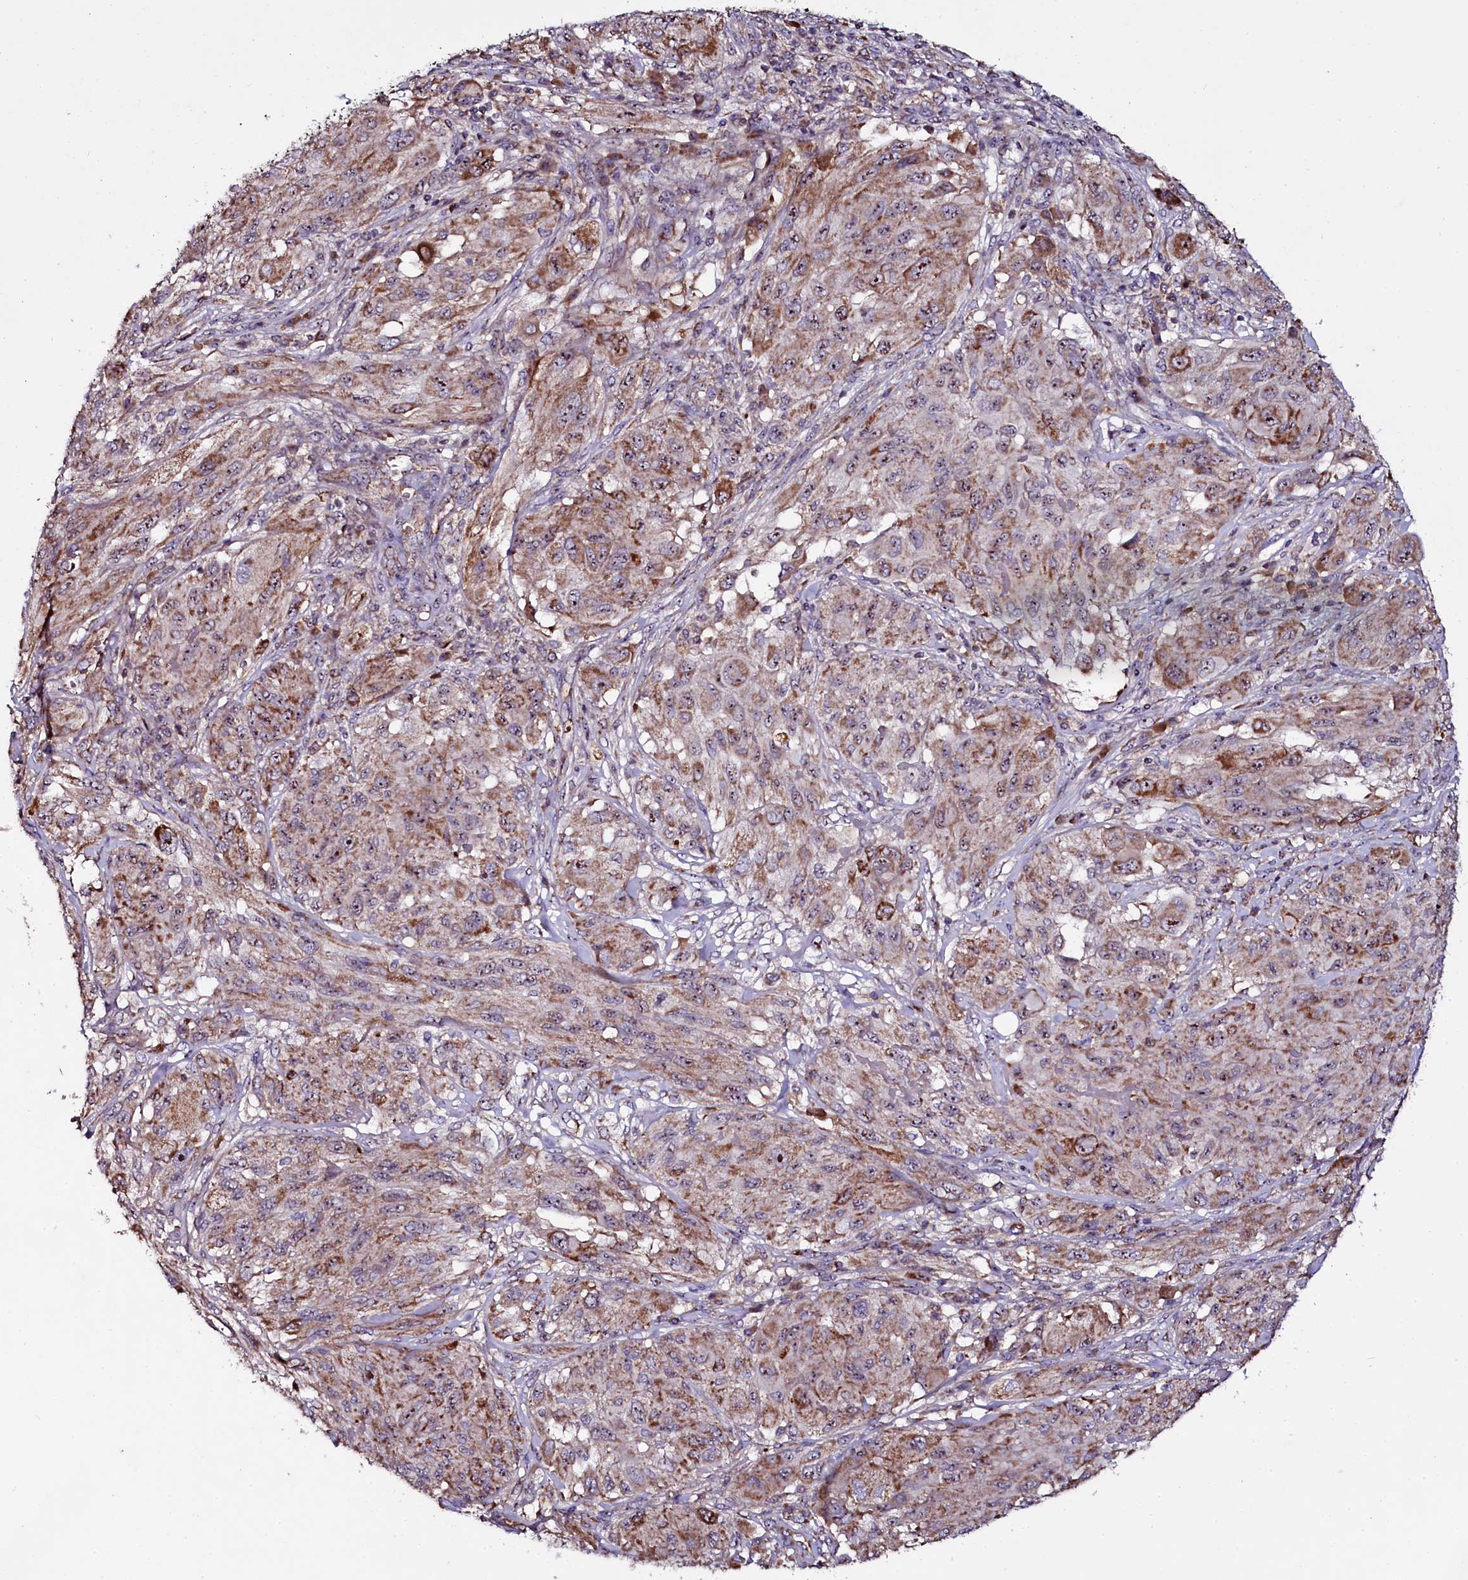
{"staining": {"intensity": "moderate", "quantity": ">75%", "location": "cytoplasmic/membranous,nuclear"}, "tissue": "melanoma", "cell_type": "Tumor cells", "image_type": "cancer", "snomed": [{"axis": "morphology", "description": "Malignant melanoma, NOS"}, {"axis": "topography", "description": "Skin"}], "caption": "Malignant melanoma was stained to show a protein in brown. There is medium levels of moderate cytoplasmic/membranous and nuclear staining in about >75% of tumor cells.", "gene": "NAA80", "patient": {"sex": "female", "age": 91}}